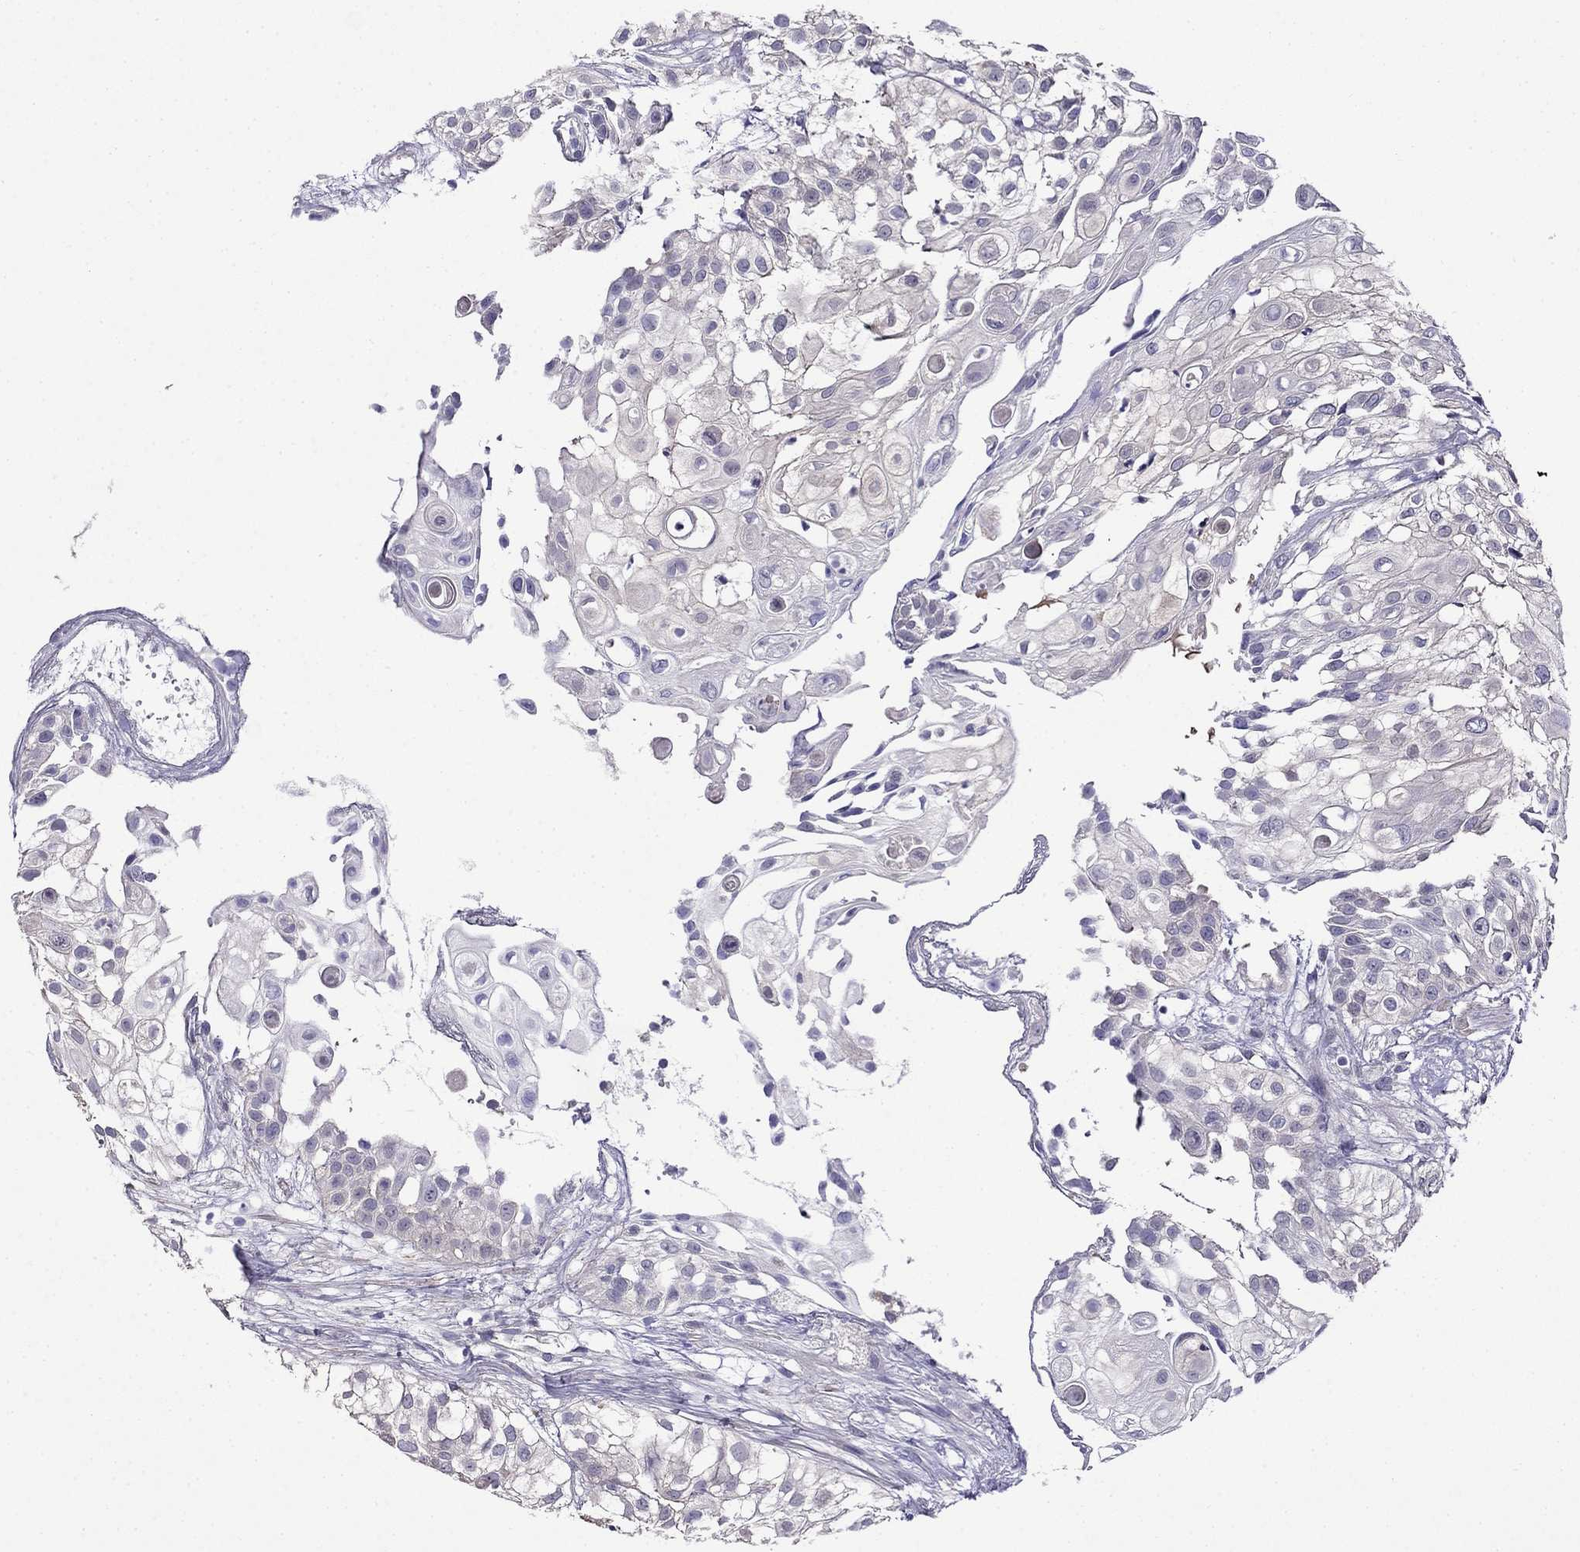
{"staining": {"intensity": "negative", "quantity": "none", "location": "none"}, "tissue": "urothelial cancer", "cell_type": "Tumor cells", "image_type": "cancer", "snomed": [{"axis": "morphology", "description": "Urothelial carcinoma, High grade"}, {"axis": "topography", "description": "Urinary bladder"}], "caption": "Photomicrograph shows no significant protein staining in tumor cells of high-grade urothelial carcinoma.", "gene": "GUCA1B", "patient": {"sex": "female", "age": 79}}